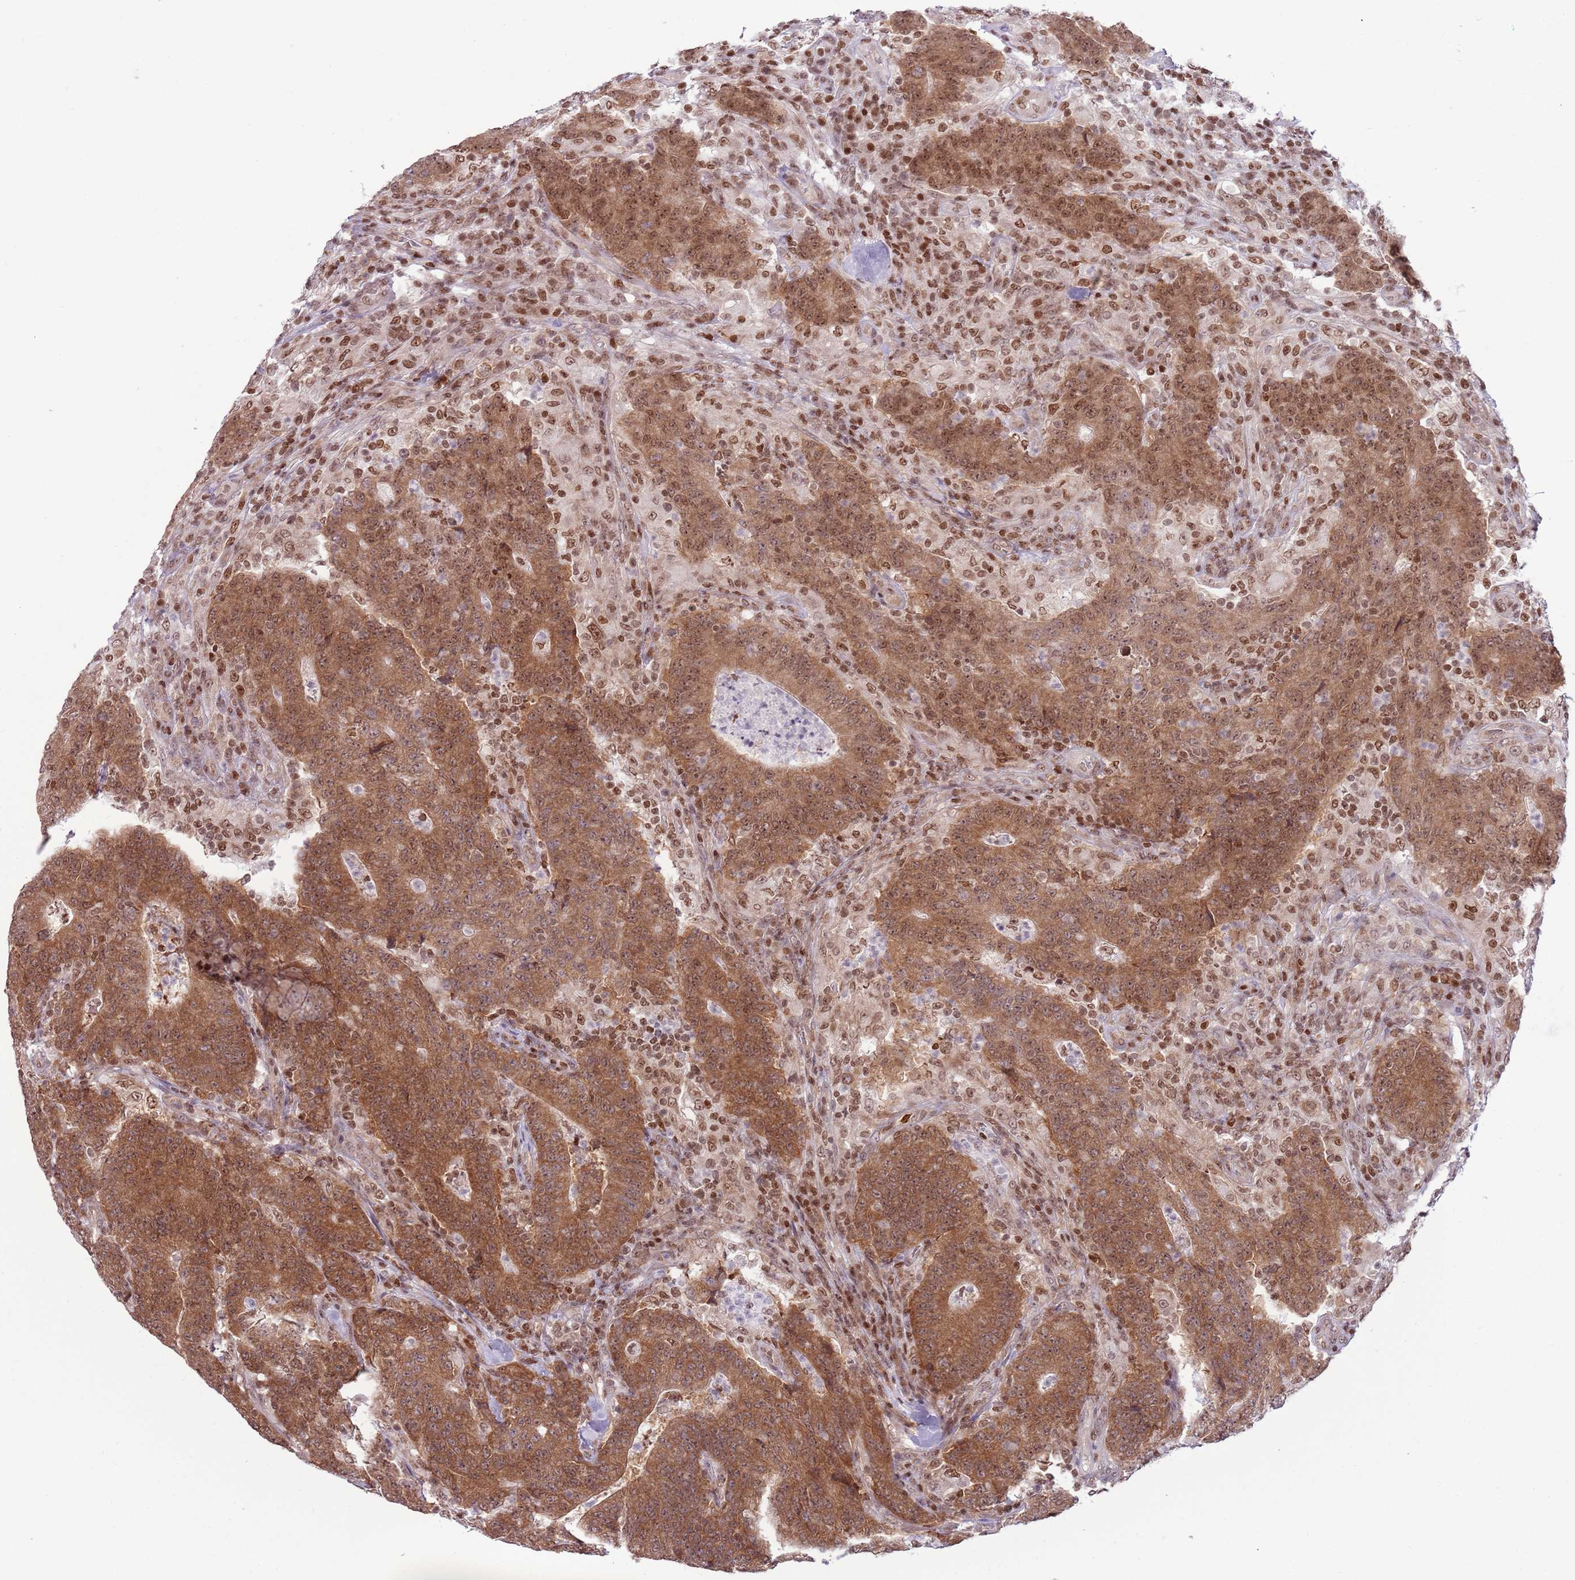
{"staining": {"intensity": "moderate", "quantity": ">75%", "location": "cytoplasmic/membranous,nuclear"}, "tissue": "colorectal cancer", "cell_type": "Tumor cells", "image_type": "cancer", "snomed": [{"axis": "morphology", "description": "Adenocarcinoma, NOS"}, {"axis": "topography", "description": "Colon"}], "caption": "Human adenocarcinoma (colorectal) stained with a protein marker exhibits moderate staining in tumor cells.", "gene": "SELENOH", "patient": {"sex": "female", "age": 75}}